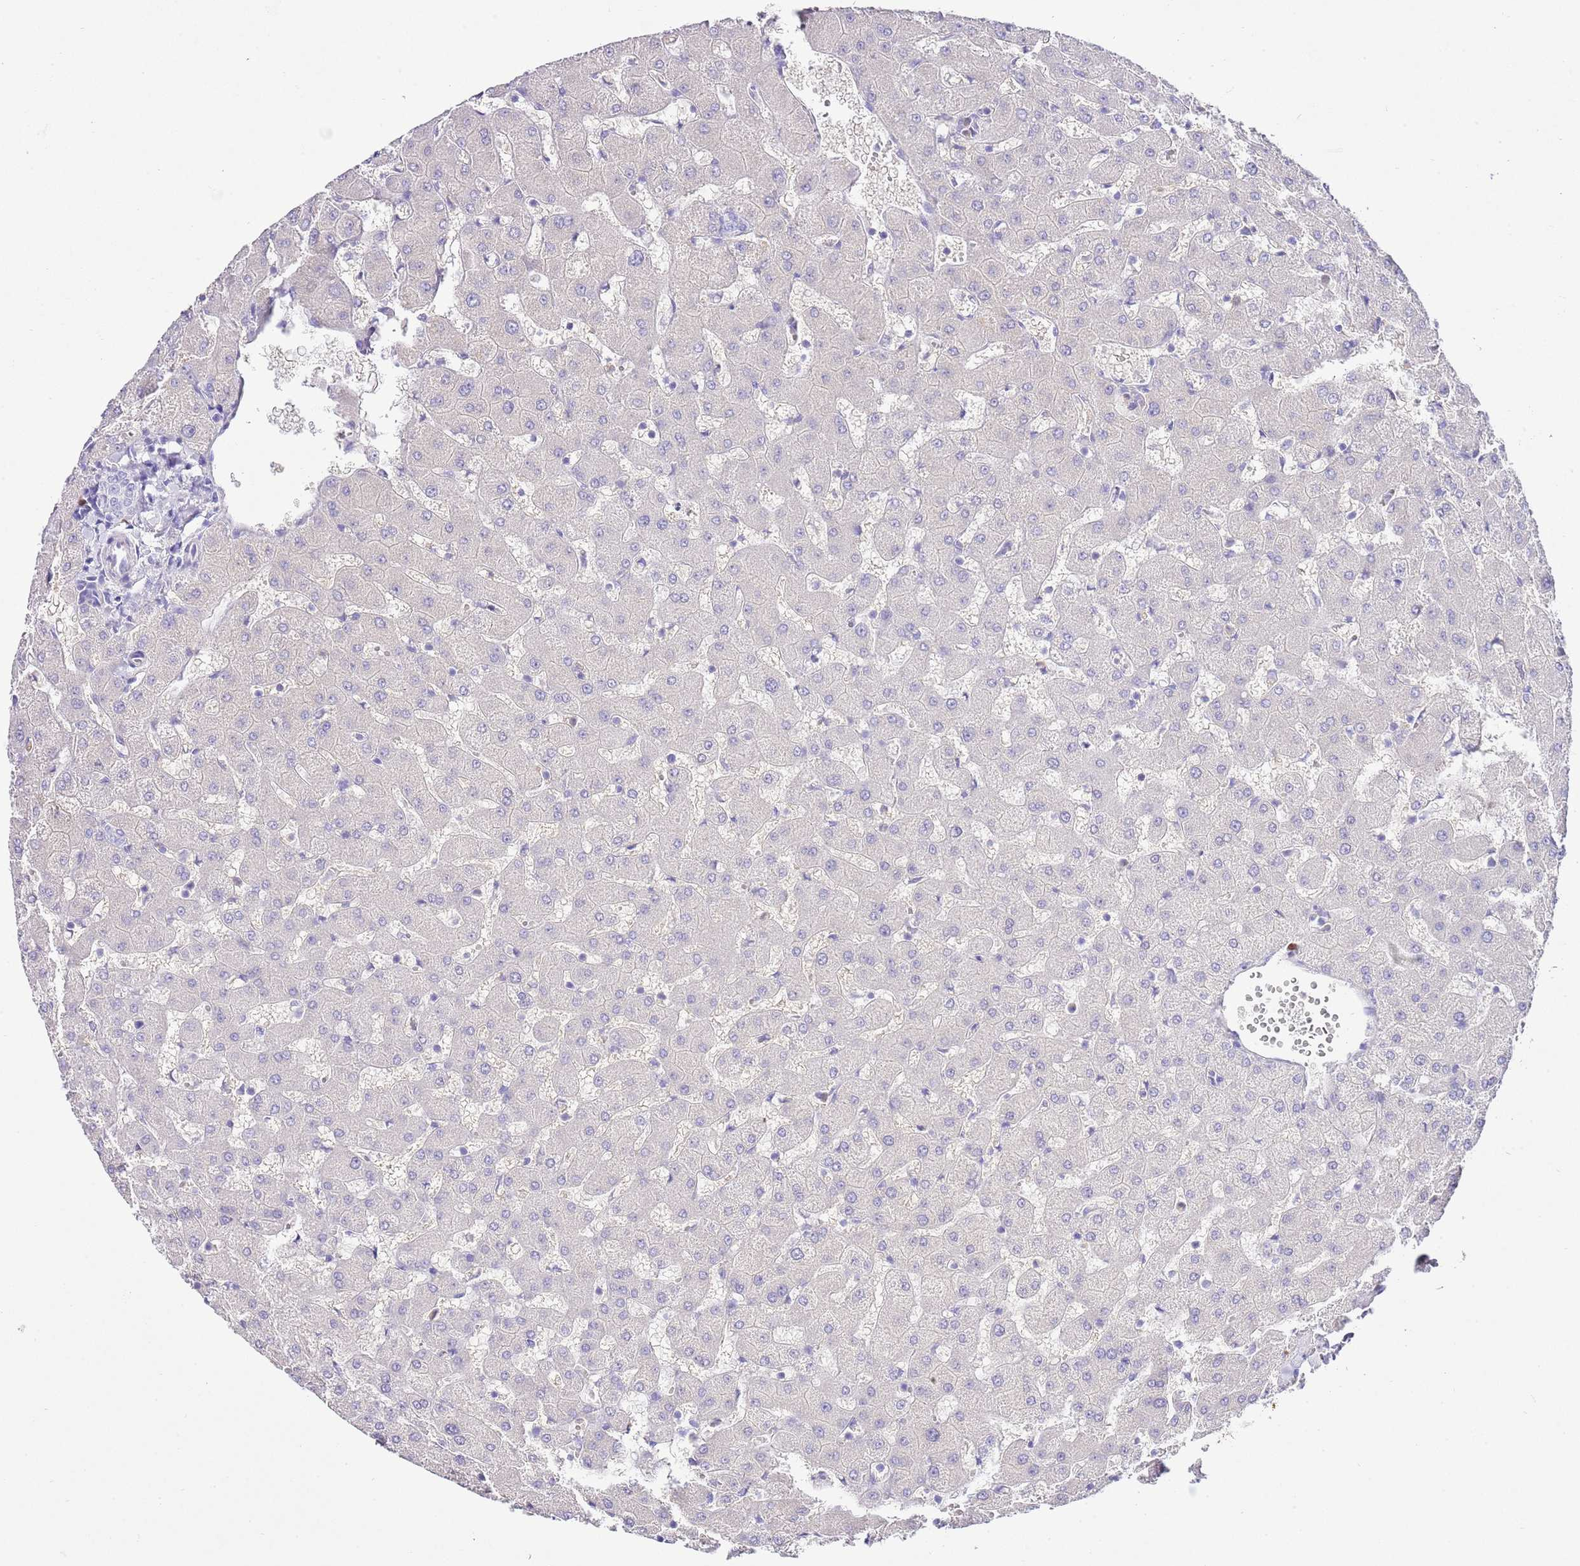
{"staining": {"intensity": "negative", "quantity": "none", "location": "none"}, "tissue": "liver", "cell_type": "Cholangiocytes", "image_type": "normal", "snomed": [{"axis": "morphology", "description": "Normal tissue, NOS"}, {"axis": "topography", "description": "Liver"}], "caption": "DAB immunohistochemical staining of benign human liver demonstrates no significant positivity in cholangiocytes.", "gene": "BHLHA15", "patient": {"sex": "female", "age": 63}}